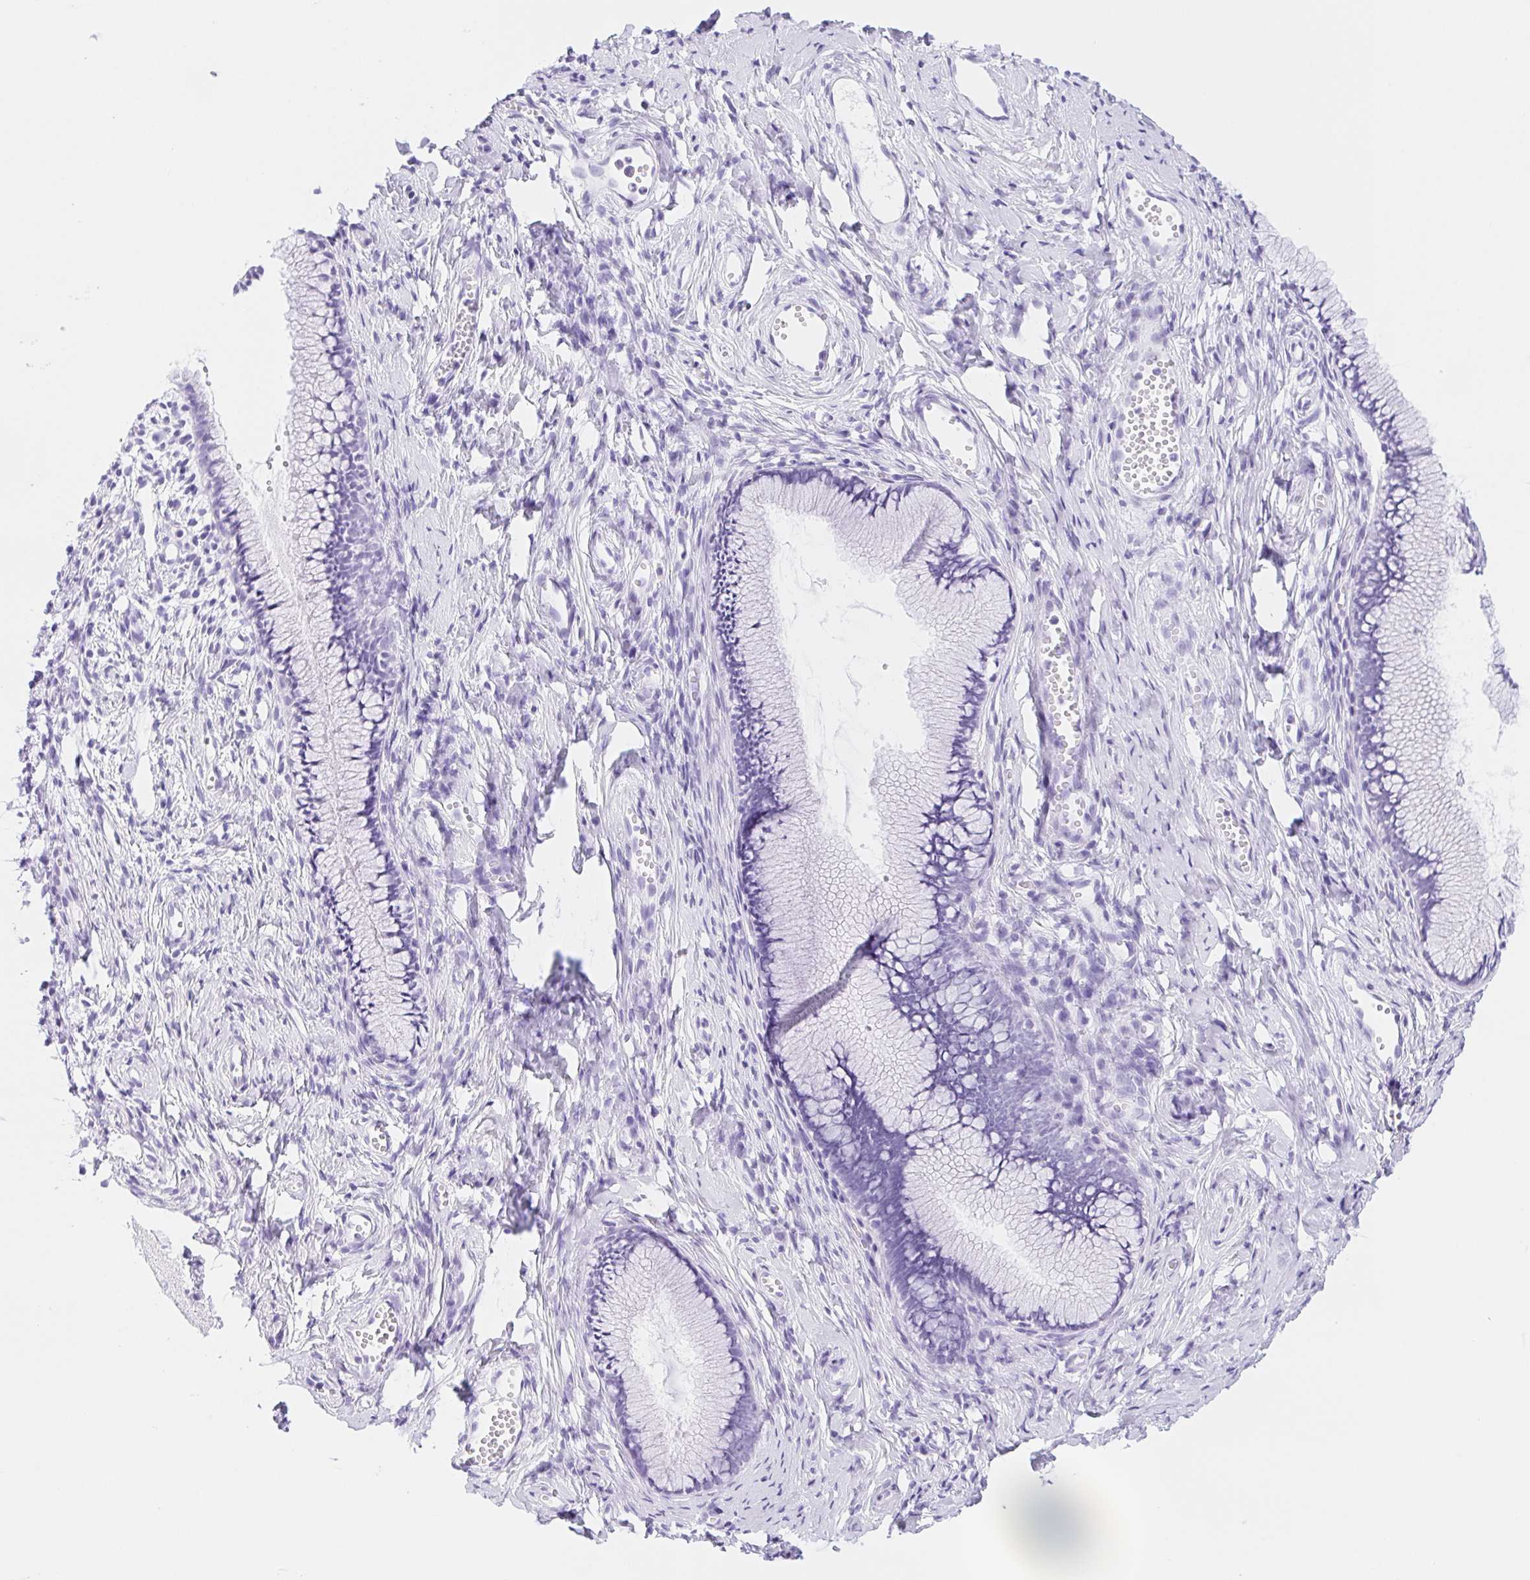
{"staining": {"intensity": "negative", "quantity": "none", "location": "none"}, "tissue": "cervix", "cell_type": "Glandular cells", "image_type": "normal", "snomed": [{"axis": "morphology", "description": "Normal tissue, NOS"}, {"axis": "topography", "description": "Cervix"}], "caption": "IHC of benign human cervix exhibits no staining in glandular cells.", "gene": "DYNC2LI1", "patient": {"sex": "female", "age": 40}}